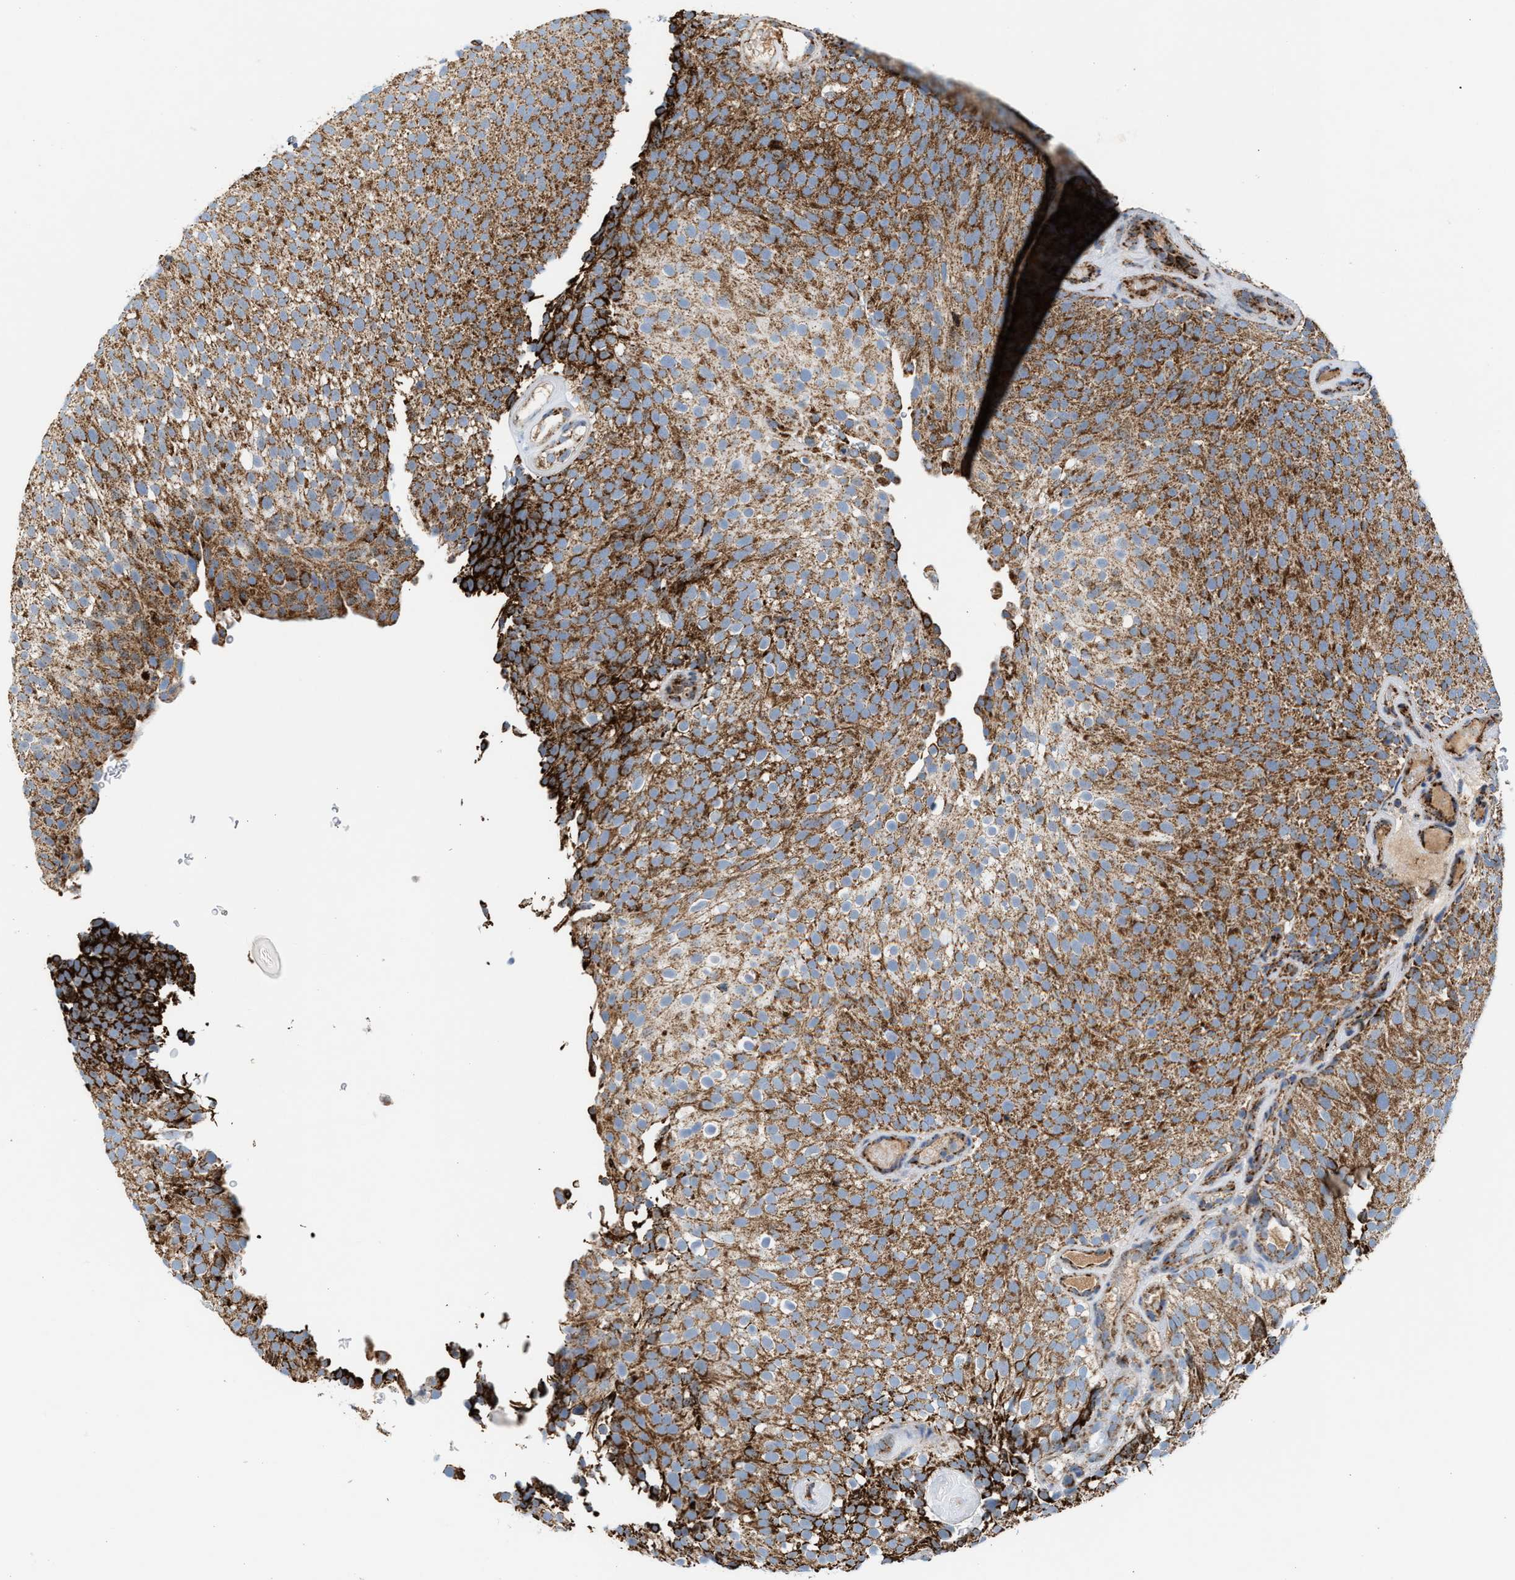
{"staining": {"intensity": "moderate", "quantity": ">75%", "location": "cytoplasmic/membranous"}, "tissue": "urothelial cancer", "cell_type": "Tumor cells", "image_type": "cancer", "snomed": [{"axis": "morphology", "description": "Urothelial carcinoma, Low grade"}, {"axis": "topography", "description": "Urinary bladder"}], "caption": "High-power microscopy captured an immunohistochemistry image of urothelial cancer, revealing moderate cytoplasmic/membranous expression in approximately >75% of tumor cells.", "gene": "PMPCA", "patient": {"sex": "male", "age": 78}}